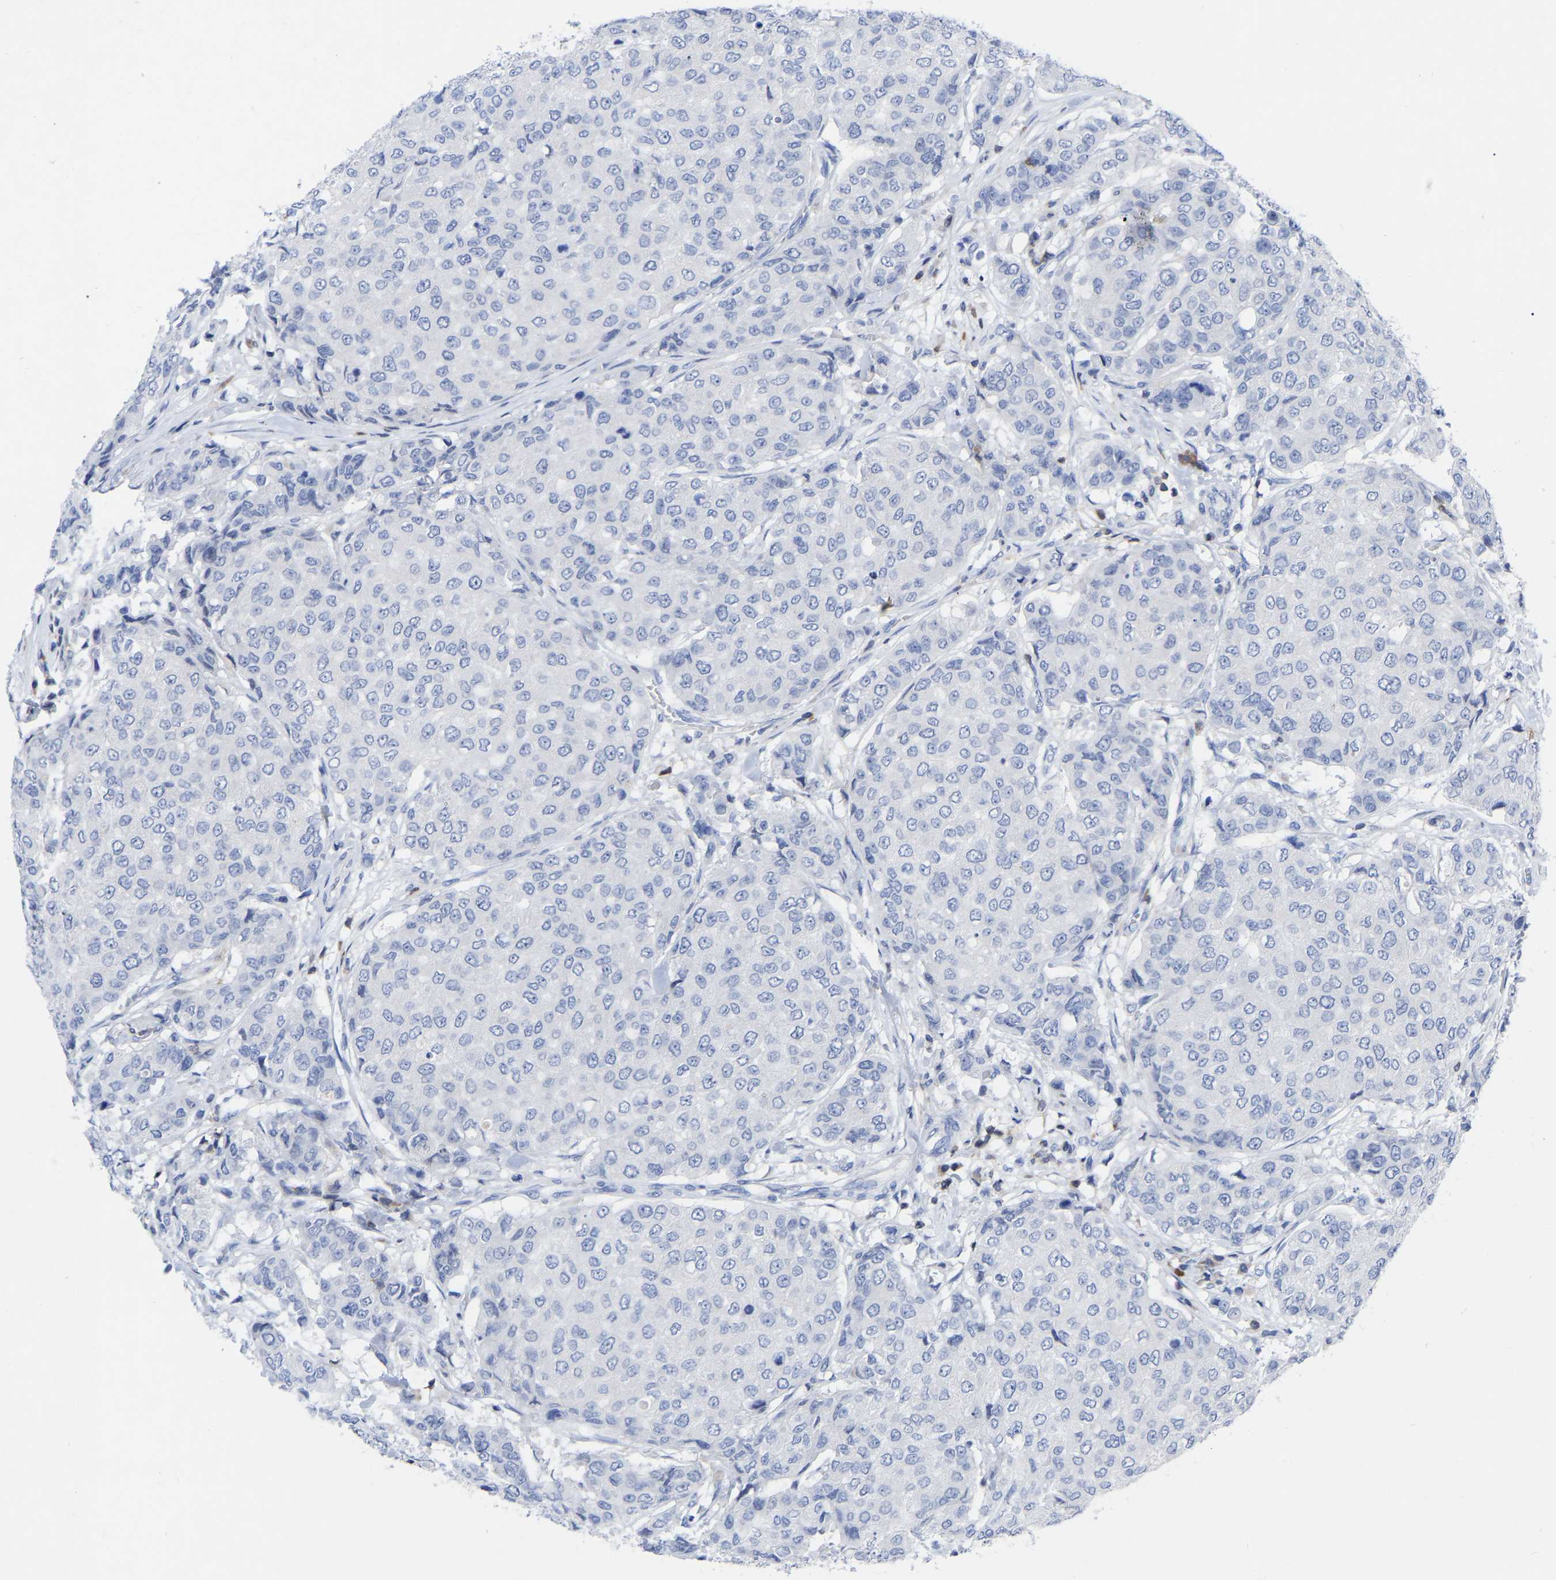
{"staining": {"intensity": "negative", "quantity": "none", "location": "none"}, "tissue": "breast cancer", "cell_type": "Tumor cells", "image_type": "cancer", "snomed": [{"axis": "morphology", "description": "Duct carcinoma"}, {"axis": "topography", "description": "Breast"}], "caption": "Tumor cells are negative for brown protein staining in breast cancer.", "gene": "PTPN7", "patient": {"sex": "female", "age": 27}}